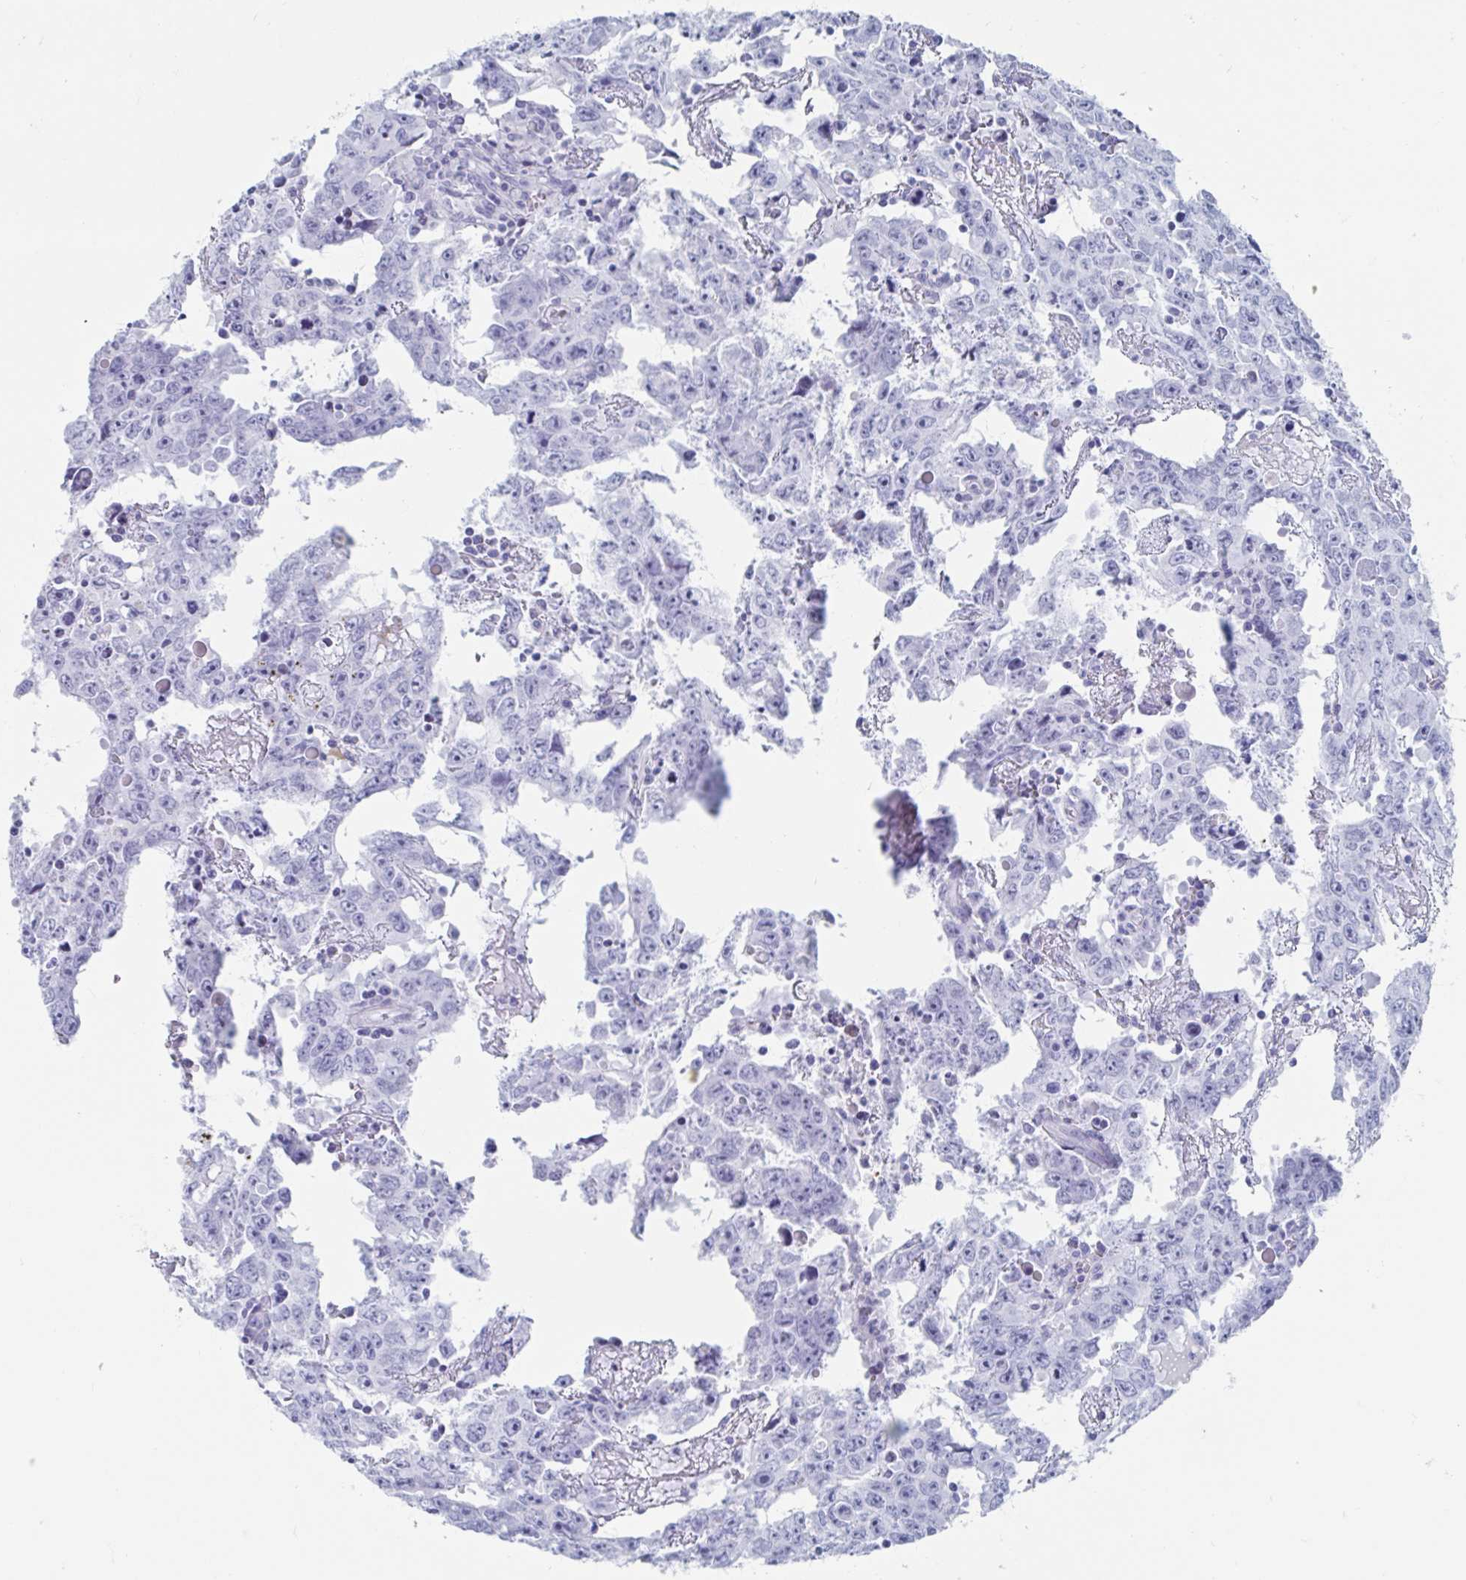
{"staining": {"intensity": "negative", "quantity": "none", "location": "none"}, "tissue": "testis cancer", "cell_type": "Tumor cells", "image_type": "cancer", "snomed": [{"axis": "morphology", "description": "Carcinoma, Embryonal, NOS"}, {"axis": "topography", "description": "Testis"}], "caption": "Tumor cells show no significant expression in testis cancer.", "gene": "C10orf53", "patient": {"sex": "male", "age": 22}}